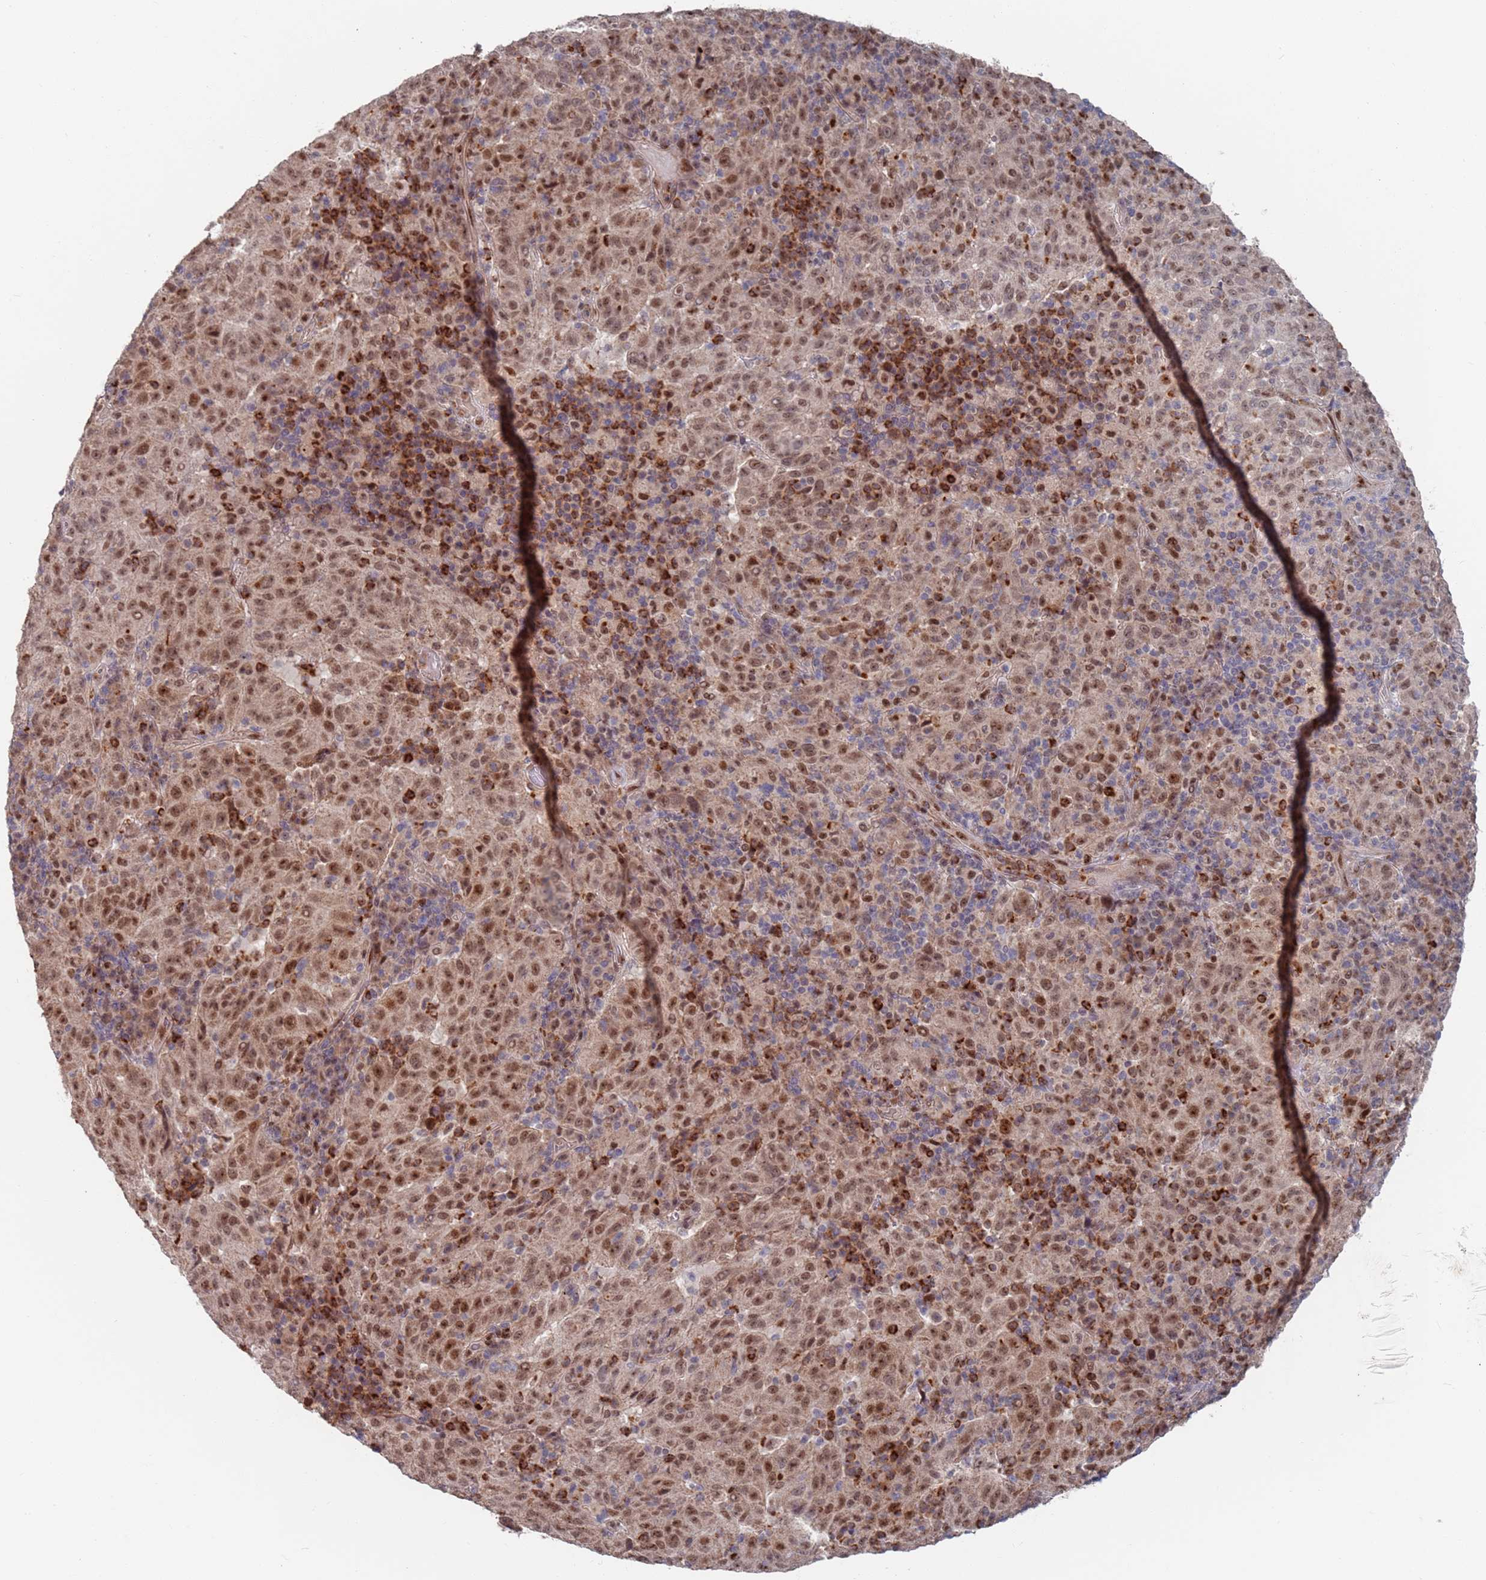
{"staining": {"intensity": "moderate", "quantity": ">75%", "location": "nuclear"}, "tissue": "pancreatic cancer", "cell_type": "Tumor cells", "image_type": "cancer", "snomed": [{"axis": "morphology", "description": "Adenocarcinoma, NOS"}, {"axis": "topography", "description": "Pancreas"}], "caption": "Pancreatic cancer (adenocarcinoma) tissue reveals moderate nuclear positivity in about >75% of tumor cells, visualized by immunohistochemistry.", "gene": "RPP25", "patient": {"sex": "male", "age": 63}}